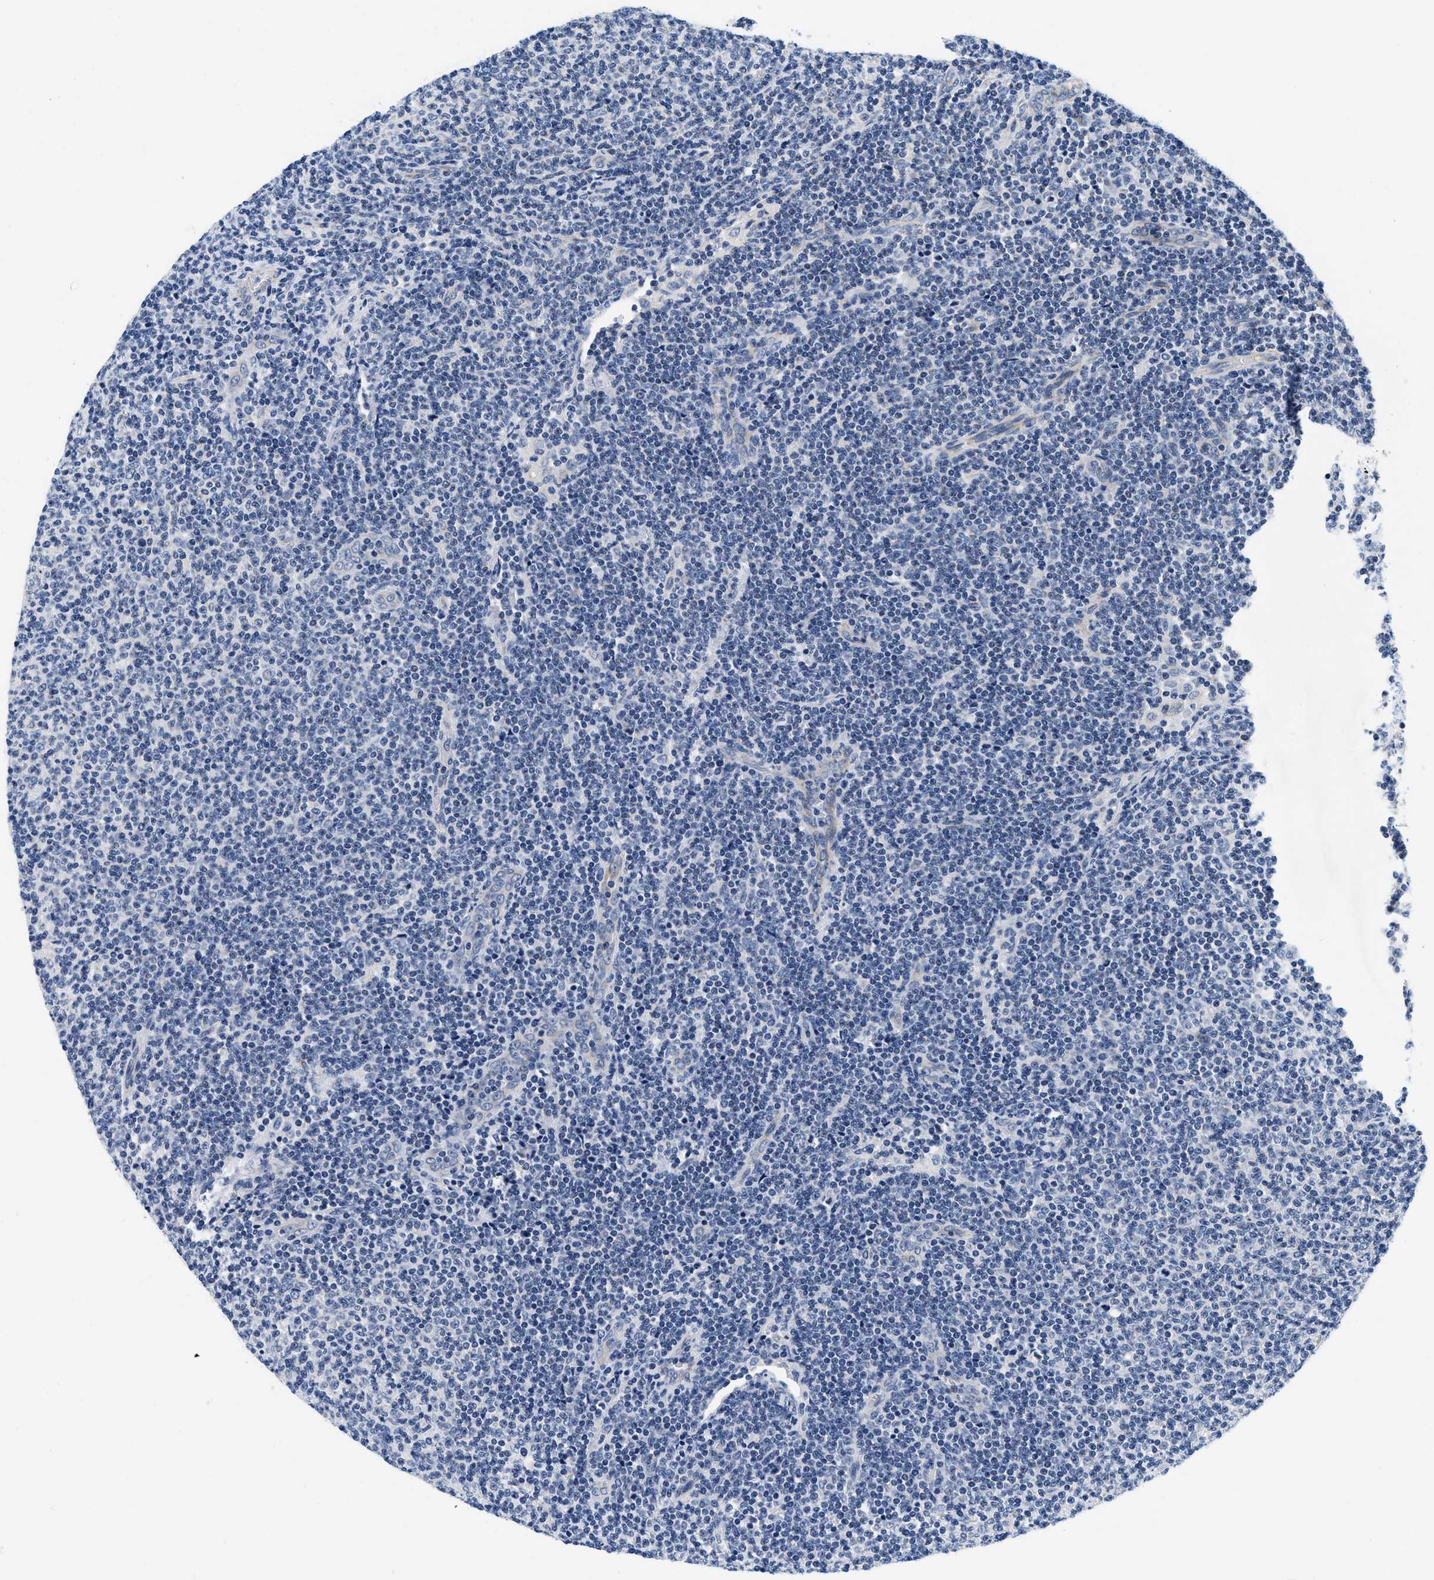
{"staining": {"intensity": "negative", "quantity": "none", "location": "none"}, "tissue": "lymphoma", "cell_type": "Tumor cells", "image_type": "cancer", "snomed": [{"axis": "morphology", "description": "Malignant lymphoma, non-Hodgkin's type, Low grade"}, {"axis": "topography", "description": "Lymph node"}], "caption": "An immunohistochemistry (IHC) histopathology image of lymphoma is shown. There is no staining in tumor cells of lymphoma. The staining is performed using DAB (3,3'-diaminobenzidine) brown chromogen with nuclei counter-stained in using hematoxylin.", "gene": "PDP1", "patient": {"sex": "male", "age": 66}}